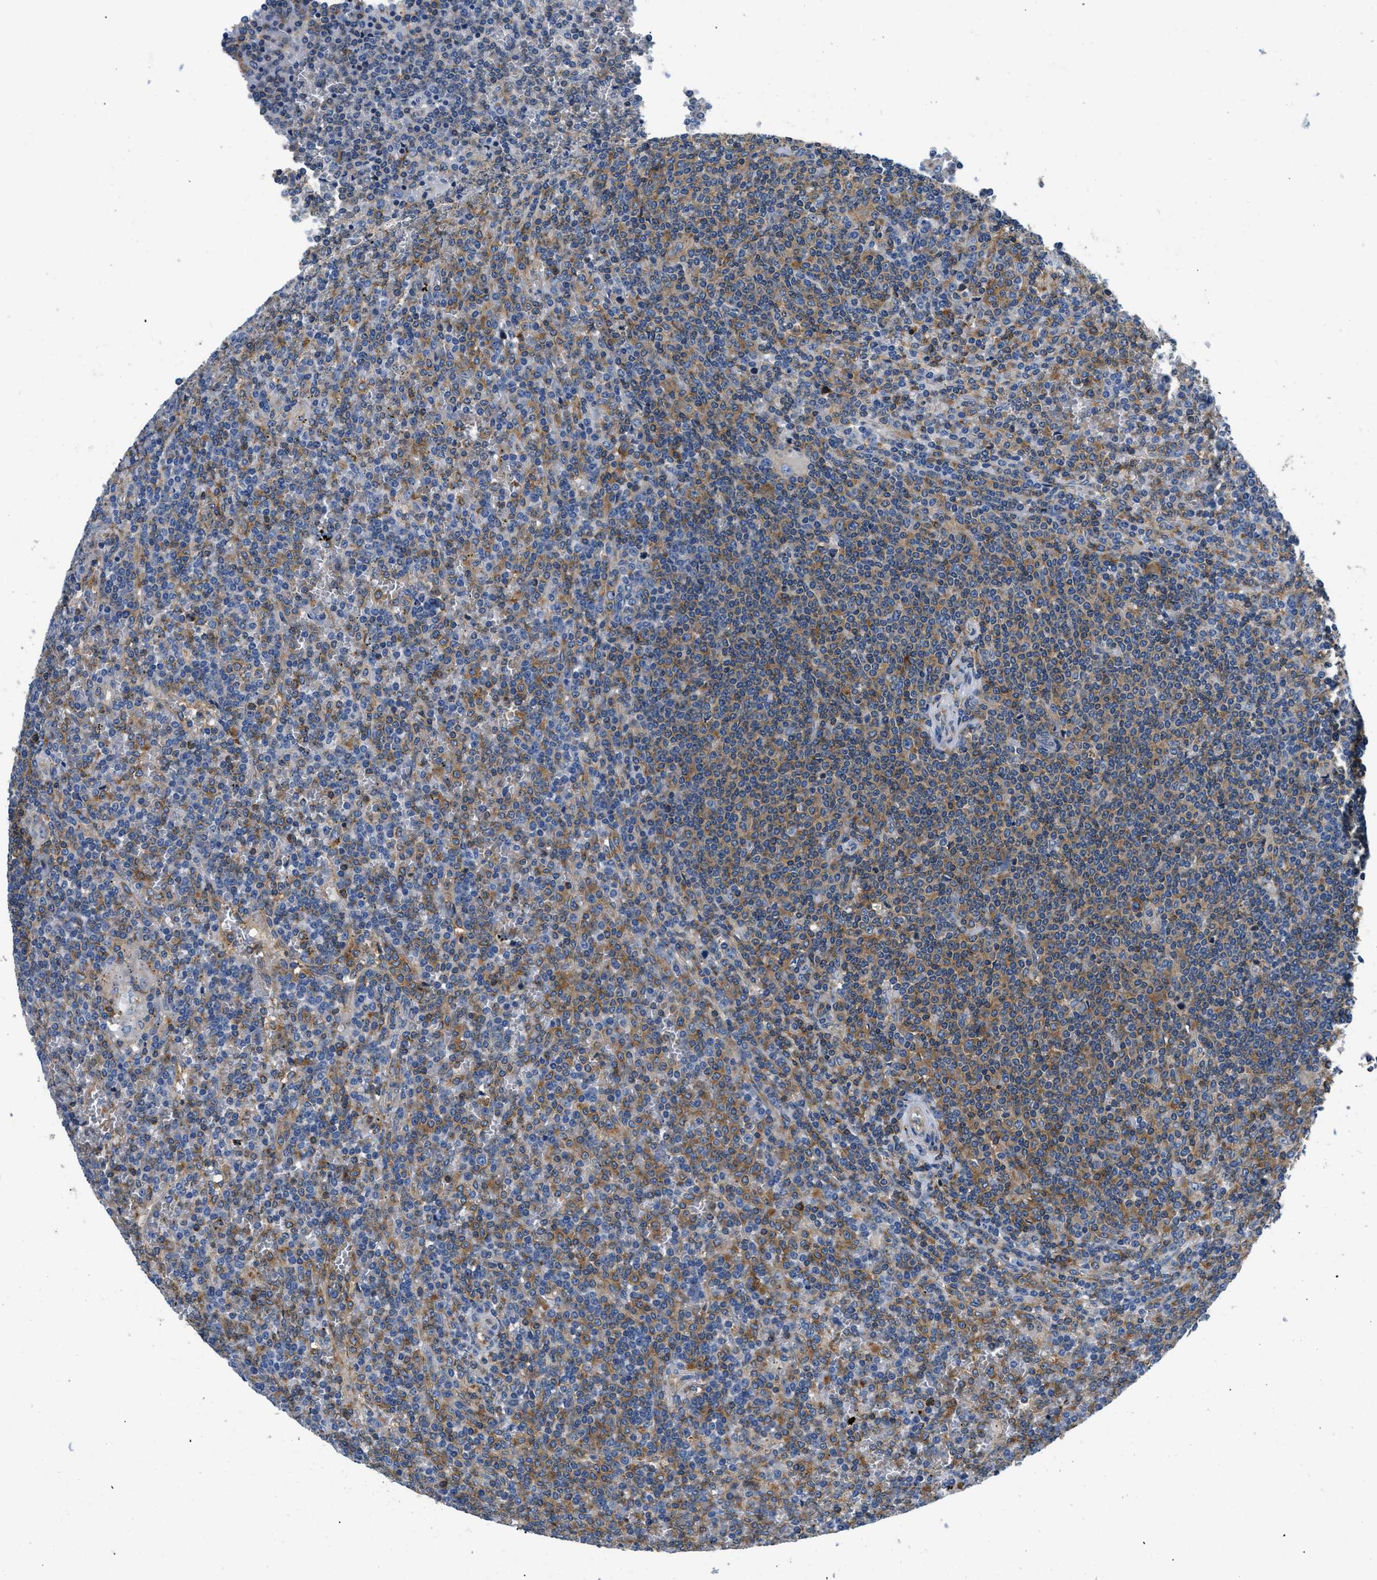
{"staining": {"intensity": "moderate", "quantity": "25%-75%", "location": "cytoplasmic/membranous"}, "tissue": "lymphoma", "cell_type": "Tumor cells", "image_type": "cancer", "snomed": [{"axis": "morphology", "description": "Malignant lymphoma, non-Hodgkin's type, Low grade"}, {"axis": "topography", "description": "Spleen"}], "caption": "Protein staining displays moderate cytoplasmic/membranous staining in approximately 25%-75% of tumor cells in lymphoma.", "gene": "ABCF1", "patient": {"sex": "female", "age": 19}}